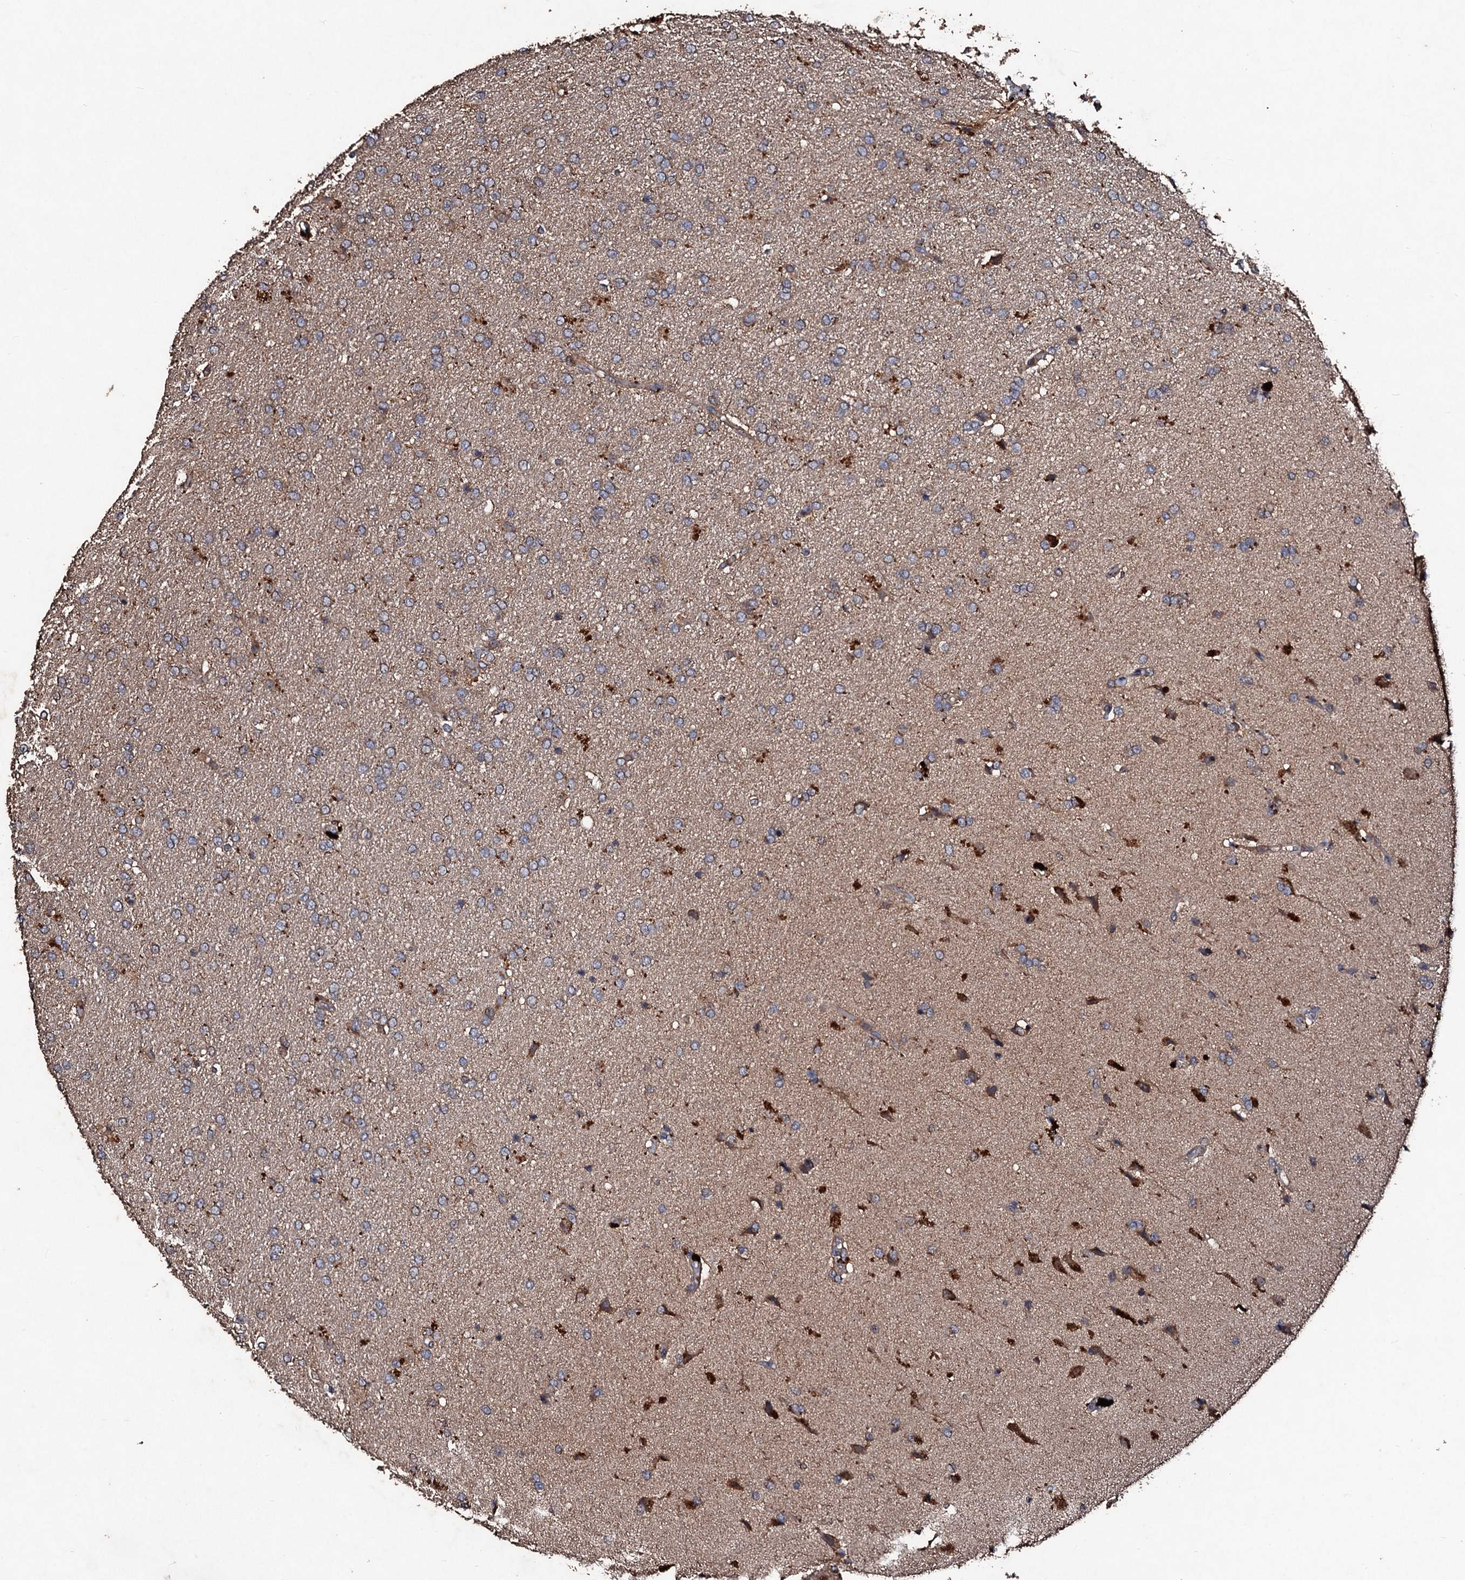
{"staining": {"intensity": "negative", "quantity": "none", "location": "none"}, "tissue": "glioma", "cell_type": "Tumor cells", "image_type": "cancer", "snomed": [{"axis": "morphology", "description": "Glioma, malignant, High grade"}, {"axis": "topography", "description": "Brain"}], "caption": "Image shows no protein positivity in tumor cells of malignant high-grade glioma tissue.", "gene": "KERA", "patient": {"sex": "male", "age": 72}}